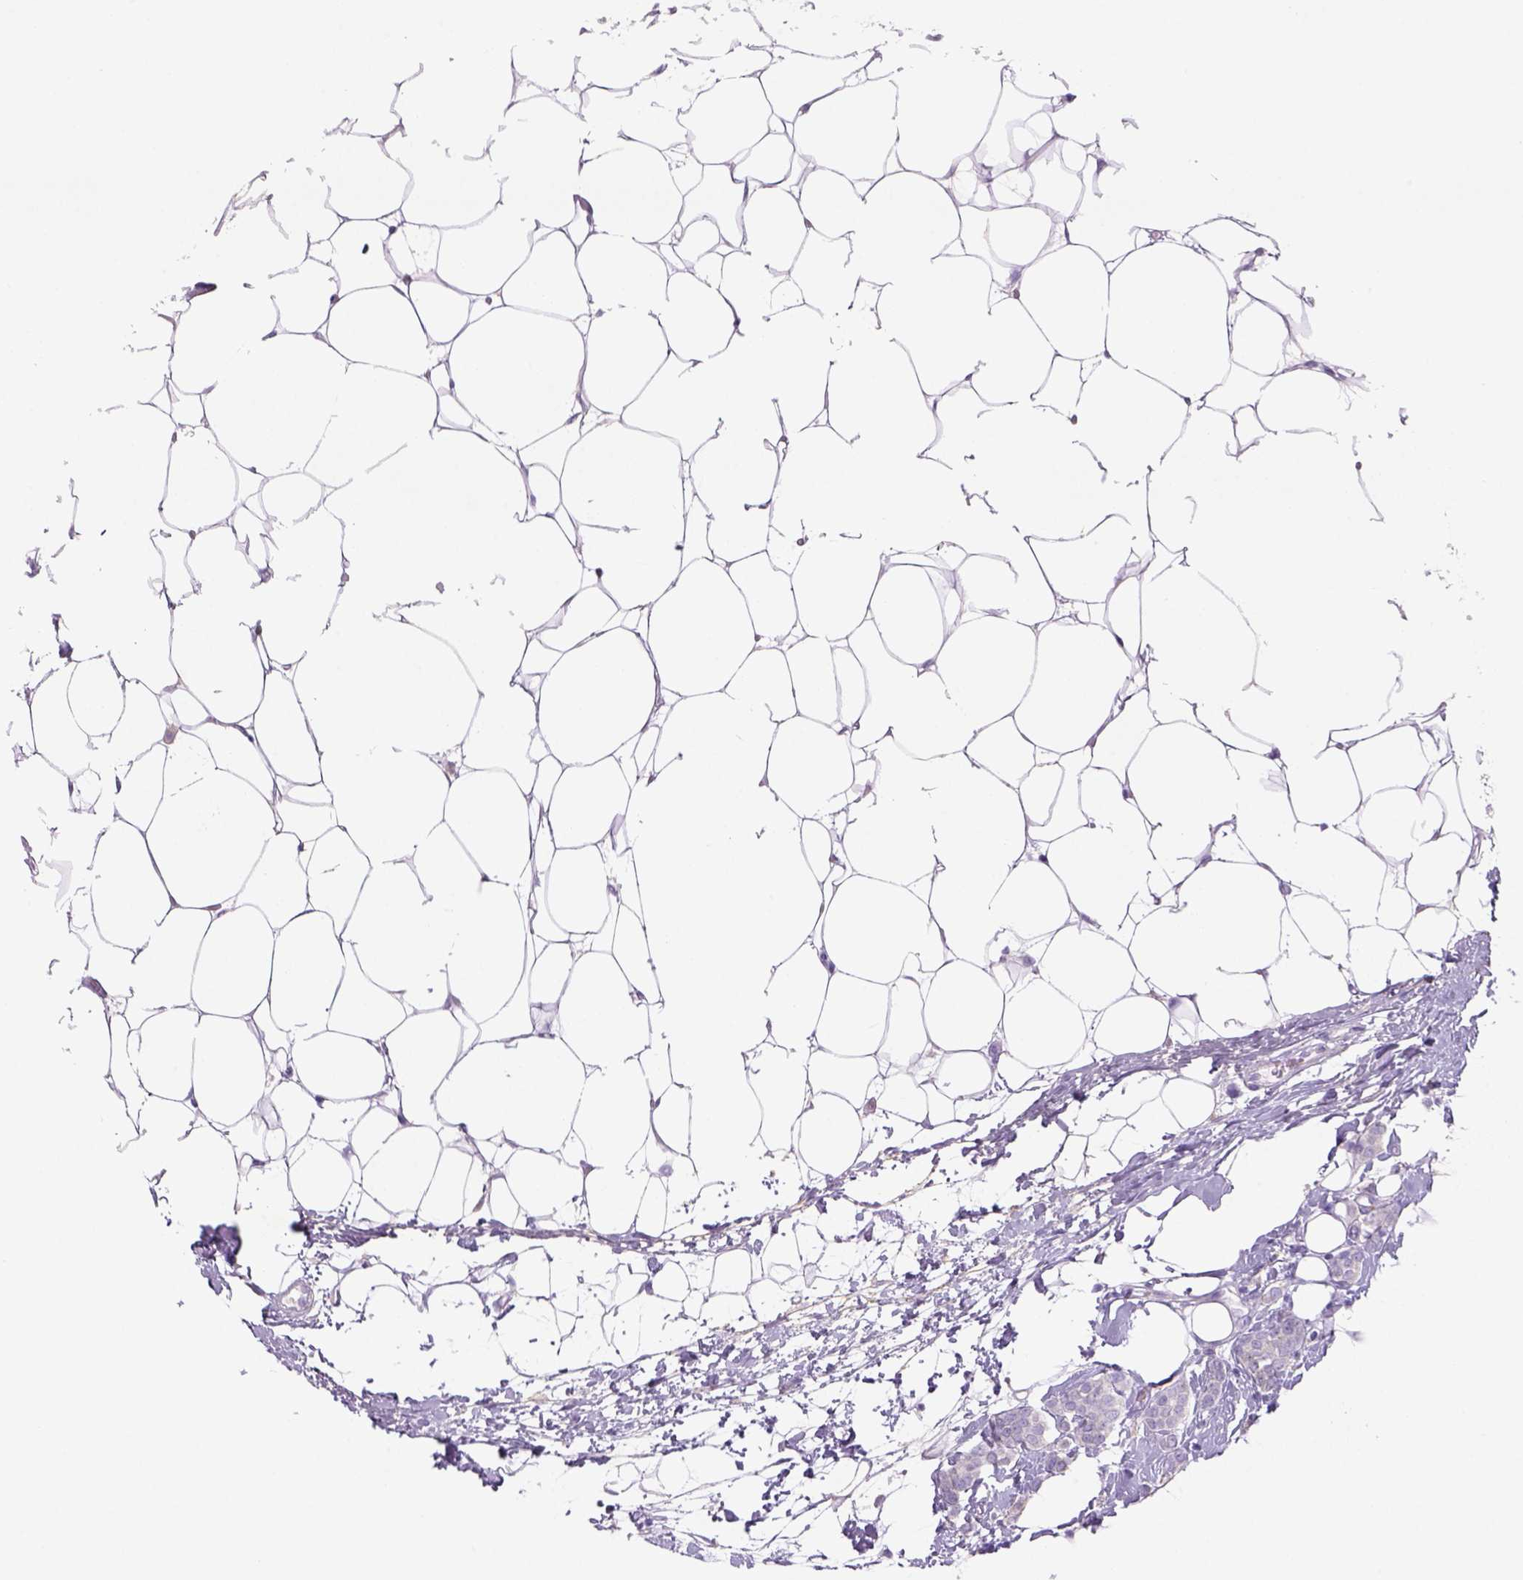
{"staining": {"intensity": "negative", "quantity": "none", "location": "none"}, "tissue": "breast cancer", "cell_type": "Tumor cells", "image_type": "cancer", "snomed": [{"axis": "morphology", "description": "Lobular carcinoma"}, {"axis": "topography", "description": "Breast"}], "caption": "Breast cancer (lobular carcinoma) stained for a protein using immunohistochemistry displays no staining tumor cells.", "gene": "NAALAD2", "patient": {"sex": "female", "age": 49}}